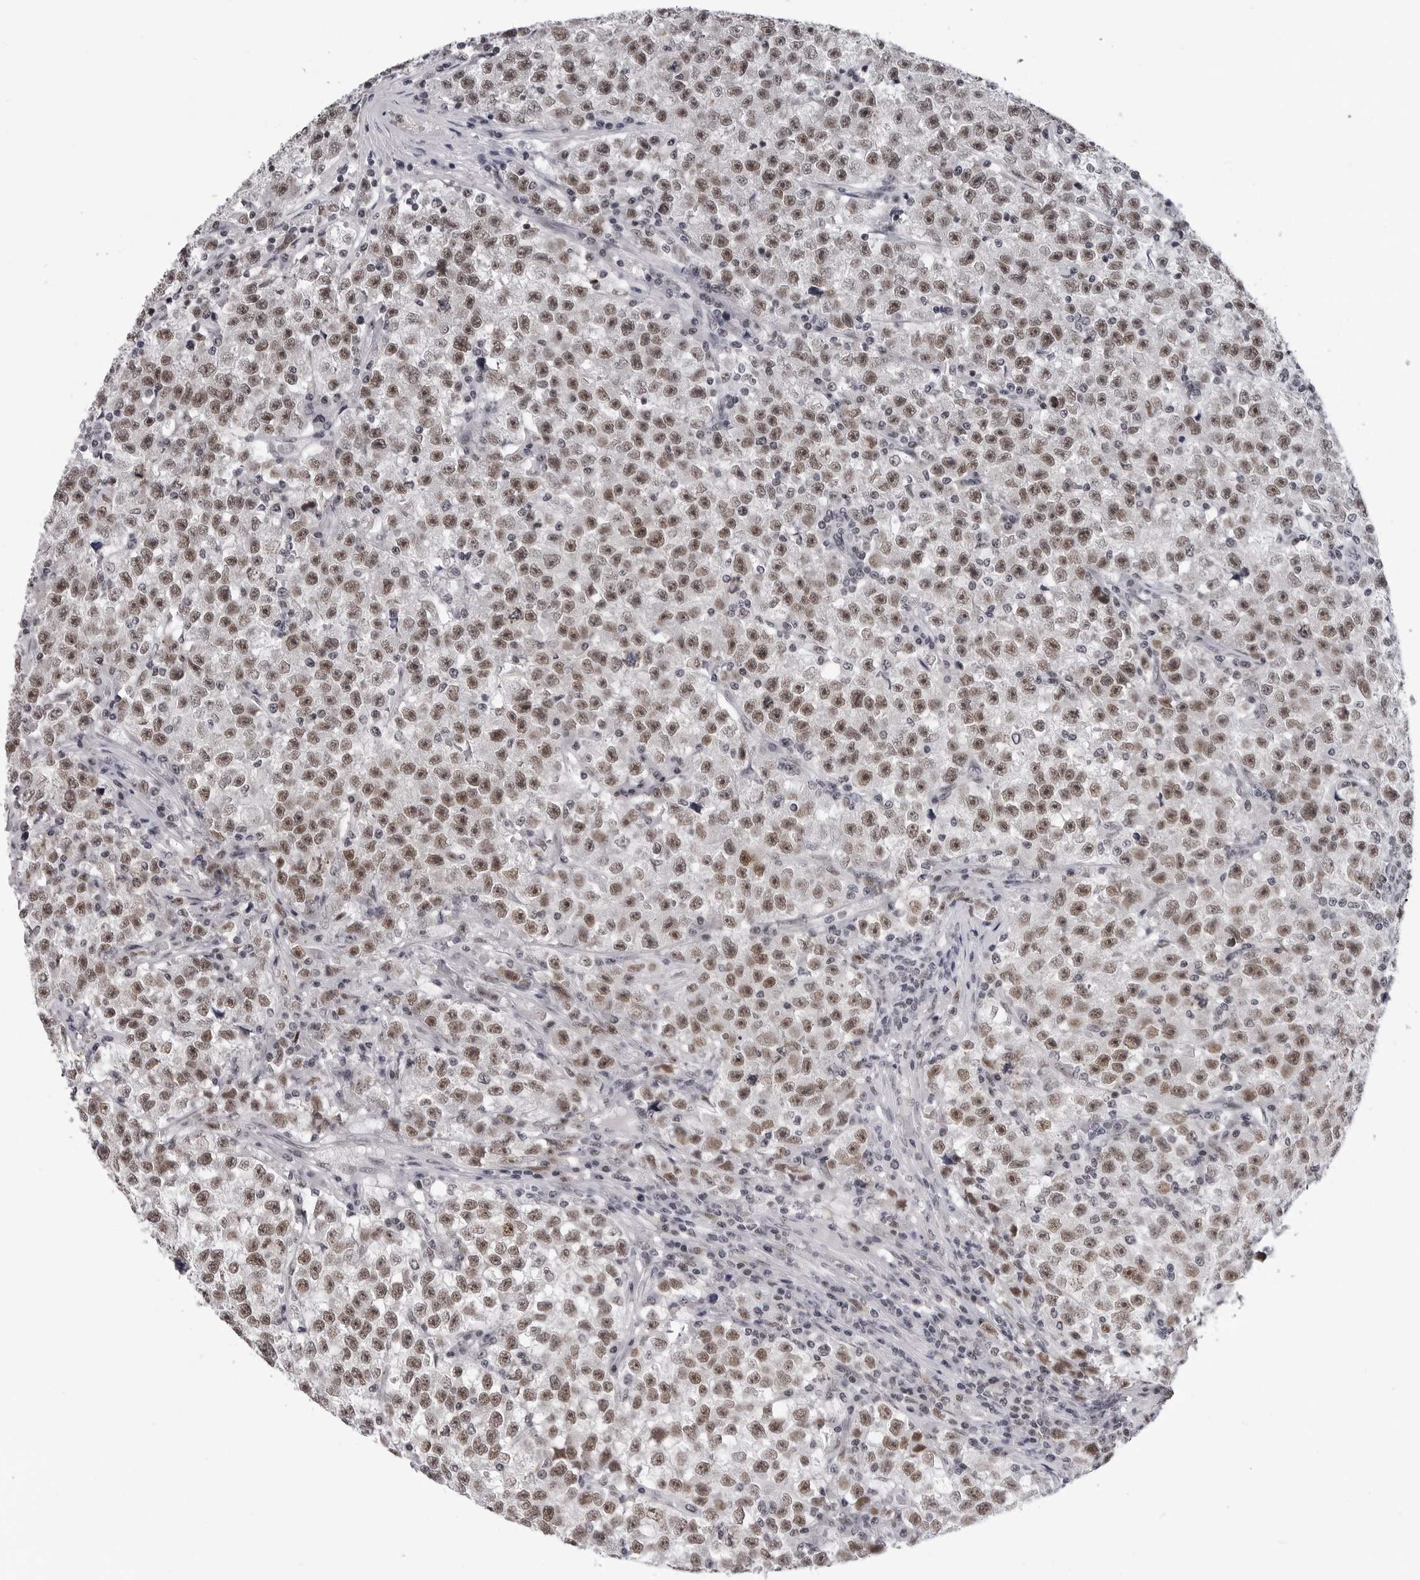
{"staining": {"intensity": "moderate", "quantity": ">75%", "location": "nuclear"}, "tissue": "testis cancer", "cell_type": "Tumor cells", "image_type": "cancer", "snomed": [{"axis": "morphology", "description": "Seminoma, NOS"}, {"axis": "topography", "description": "Testis"}], "caption": "High-magnification brightfield microscopy of testis cancer (seminoma) stained with DAB (3,3'-diaminobenzidine) (brown) and counterstained with hematoxylin (blue). tumor cells exhibit moderate nuclear staining is present in approximately>75% of cells.", "gene": "SF3B4", "patient": {"sex": "male", "age": 22}}